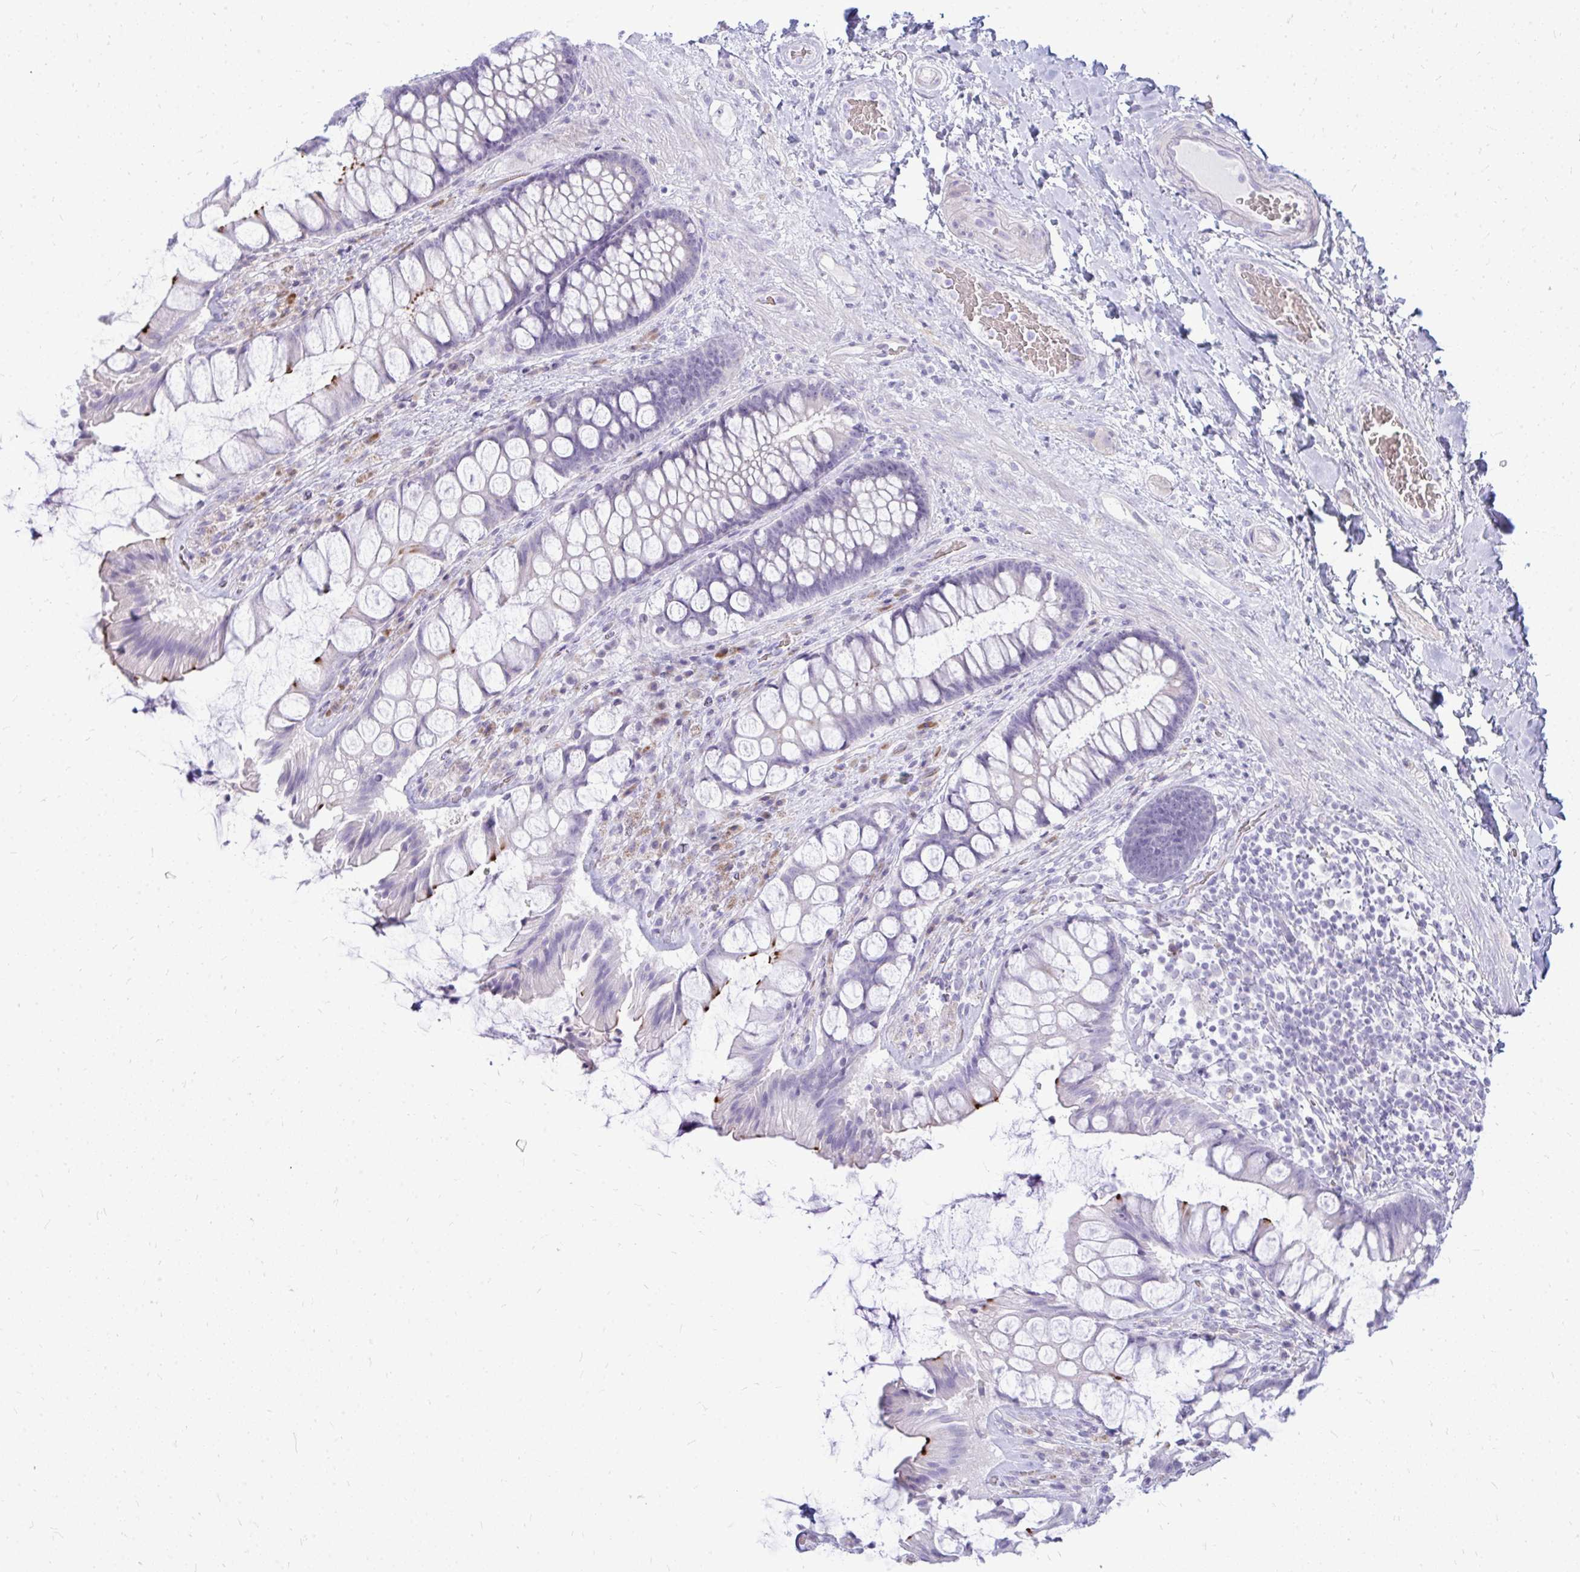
{"staining": {"intensity": "moderate", "quantity": "<25%", "location": "cytoplasmic/membranous"}, "tissue": "rectum", "cell_type": "Glandular cells", "image_type": "normal", "snomed": [{"axis": "morphology", "description": "Normal tissue, NOS"}, {"axis": "topography", "description": "Rectum"}], "caption": "Moderate cytoplasmic/membranous positivity for a protein is appreciated in about <25% of glandular cells of normal rectum using immunohistochemistry.", "gene": "TSPEAR", "patient": {"sex": "female", "age": 58}}